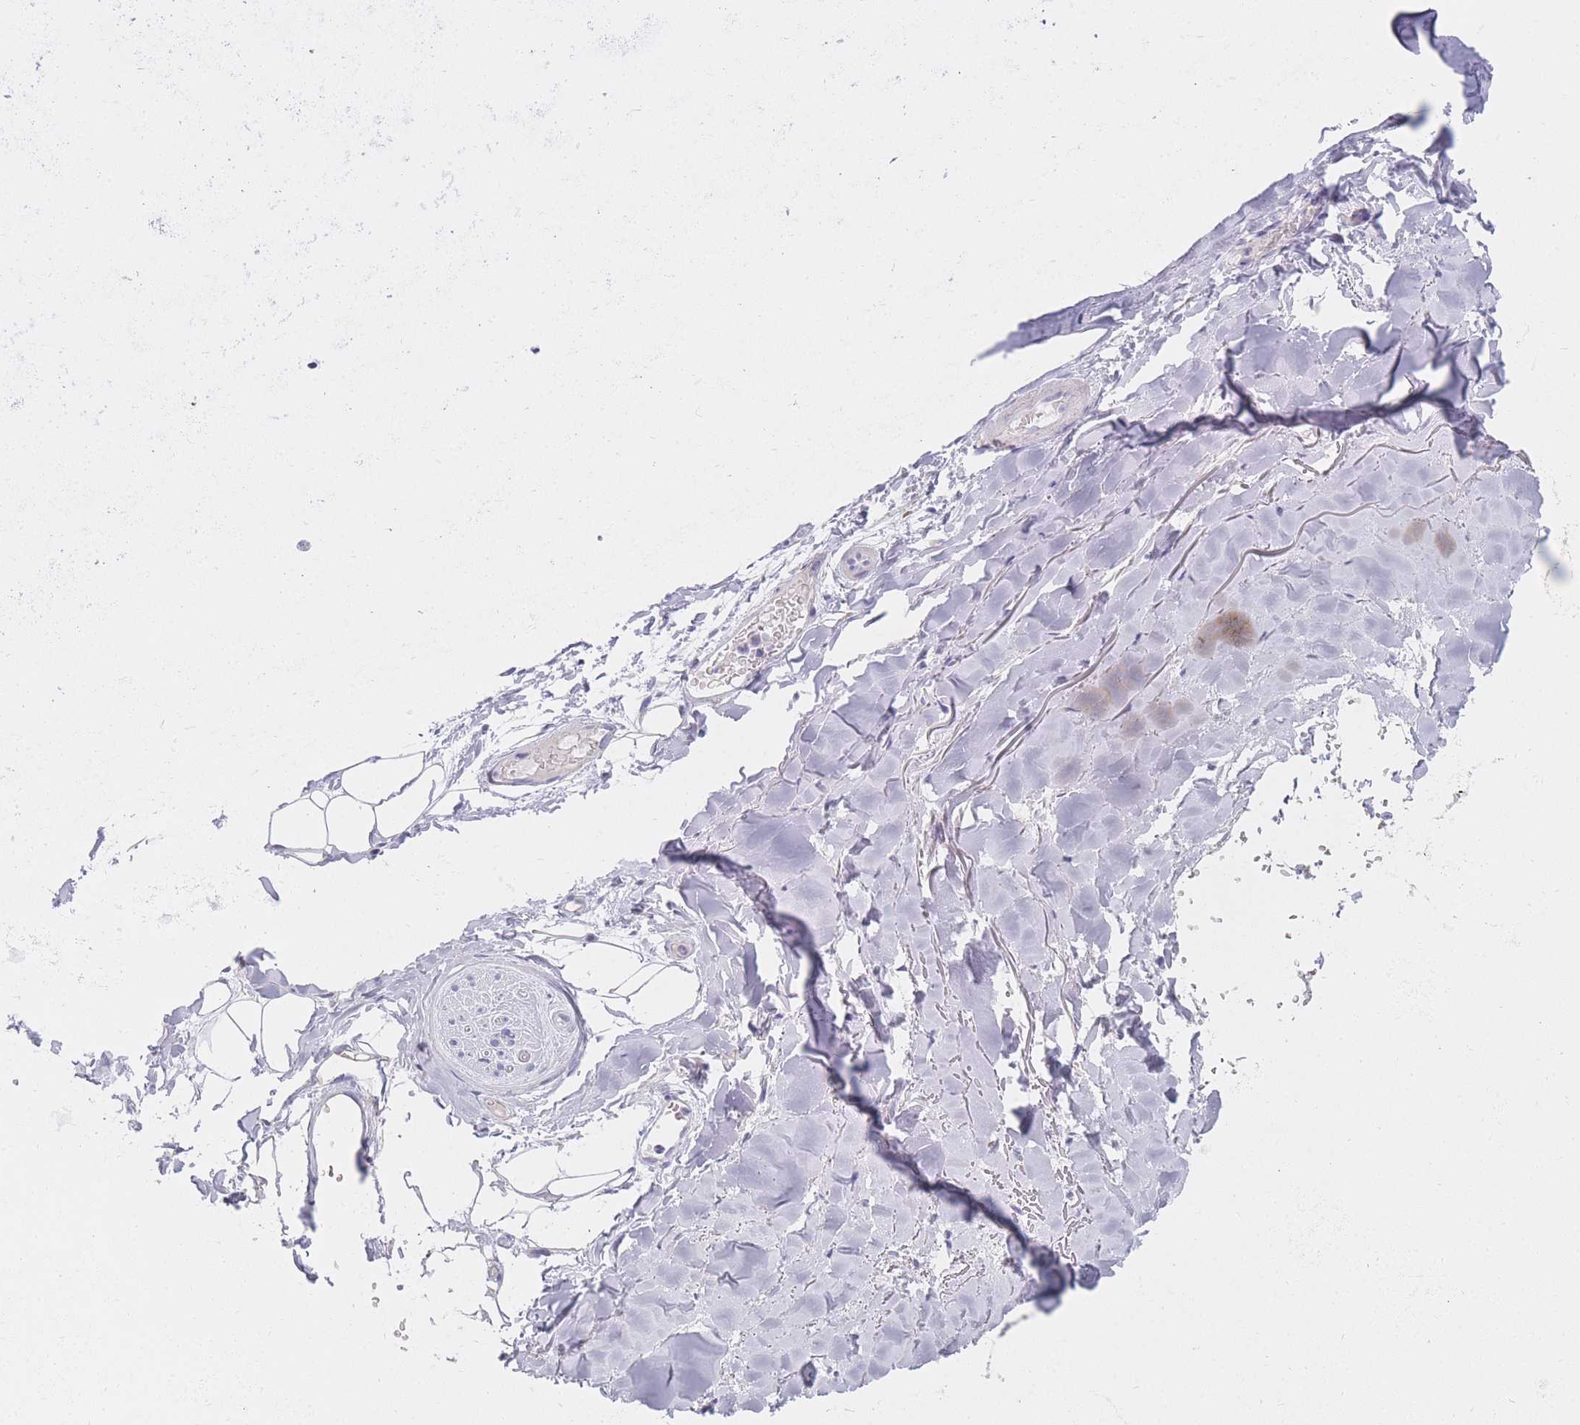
{"staining": {"intensity": "negative", "quantity": "none", "location": "none"}, "tissue": "adipose tissue", "cell_type": "Adipocytes", "image_type": "normal", "snomed": [{"axis": "morphology", "description": "Normal tissue, NOS"}, {"axis": "topography", "description": "Cartilage tissue"}], "caption": "High magnification brightfield microscopy of benign adipose tissue stained with DAB (brown) and counterstained with hematoxylin (blue): adipocytes show no significant staining.", "gene": "MRPS14", "patient": {"sex": "male", "age": 80}}